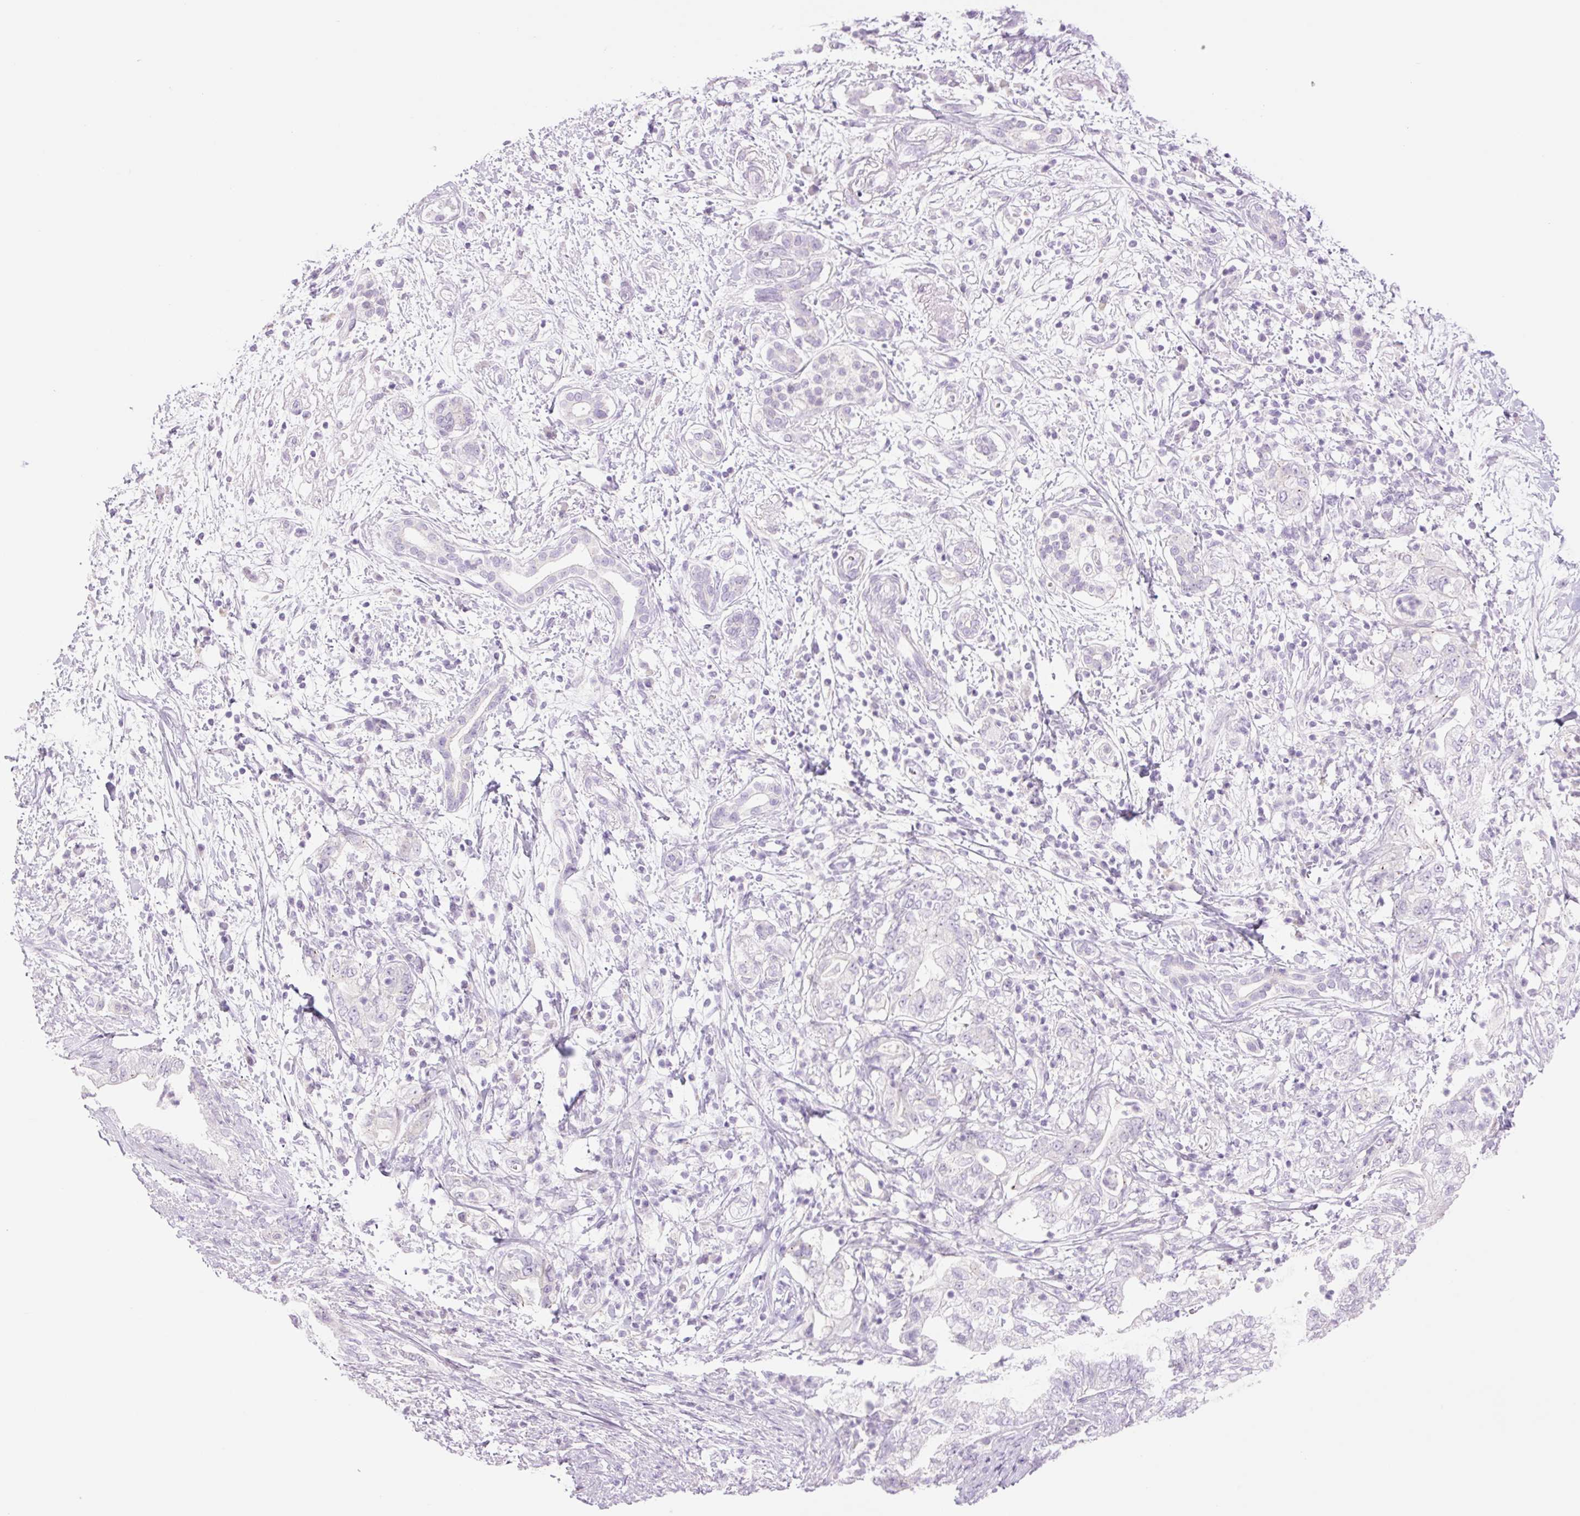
{"staining": {"intensity": "negative", "quantity": "none", "location": "none"}, "tissue": "pancreatic cancer", "cell_type": "Tumor cells", "image_type": "cancer", "snomed": [{"axis": "morphology", "description": "Adenocarcinoma, NOS"}, {"axis": "topography", "description": "Pancreas"}], "caption": "Immunohistochemistry micrograph of pancreatic cancer (adenocarcinoma) stained for a protein (brown), which demonstrates no positivity in tumor cells. (Immunohistochemistry (ihc), brightfield microscopy, high magnification).", "gene": "TBX15", "patient": {"sex": "female", "age": 73}}